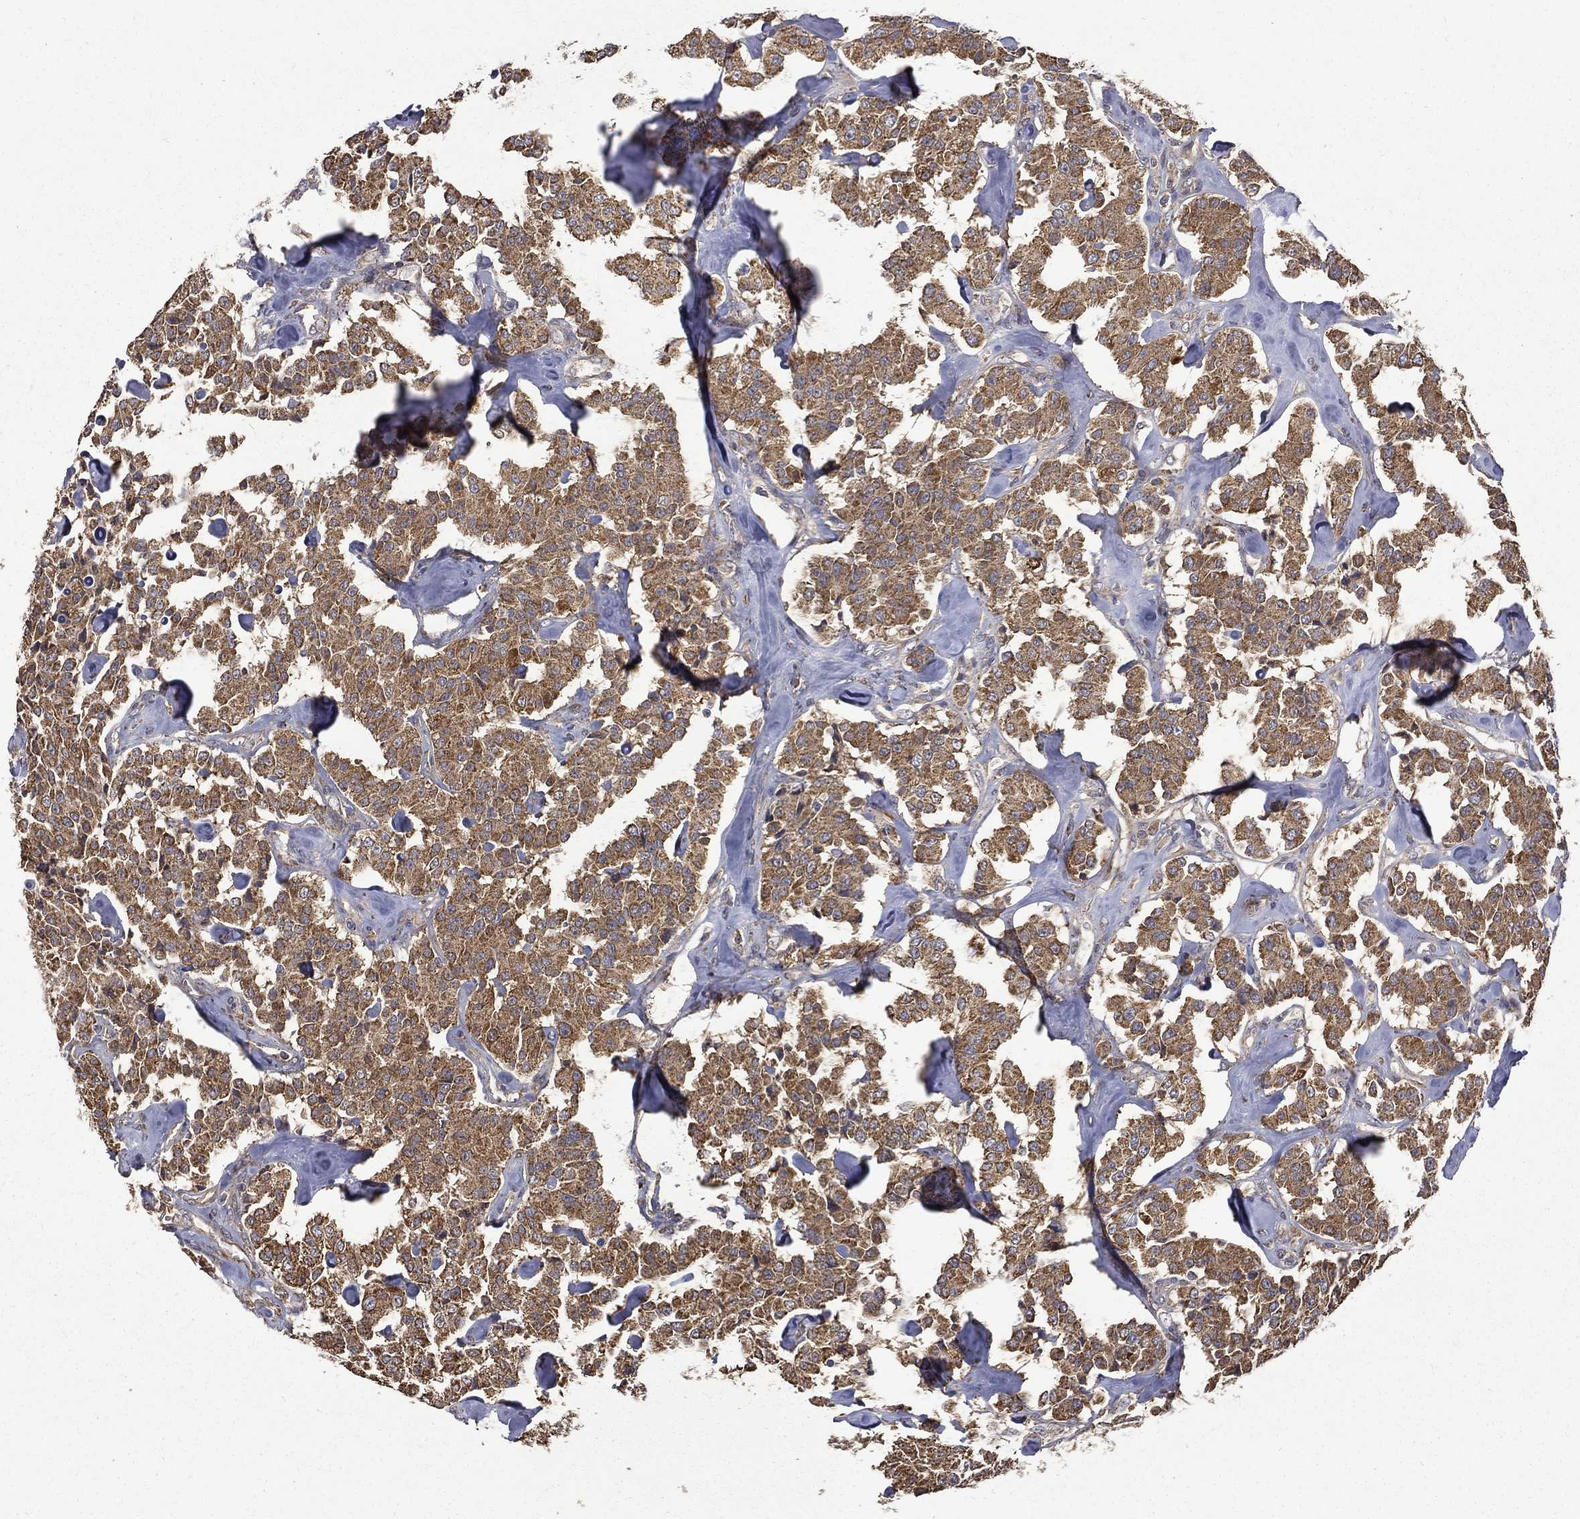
{"staining": {"intensity": "moderate", "quantity": ">75%", "location": "cytoplasmic/membranous"}, "tissue": "carcinoid", "cell_type": "Tumor cells", "image_type": "cancer", "snomed": [{"axis": "morphology", "description": "Carcinoid, malignant, NOS"}, {"axis": "topography", "description": "Pancreas"}], "caption": "About >75% of tumor cells in human carcinoid show moderate cytoplasmic/membranous protein staining as visualized by brown immunohistochemical staining.", "gene": "RPGR", "patient": {"sex": "male", "age": 41}}